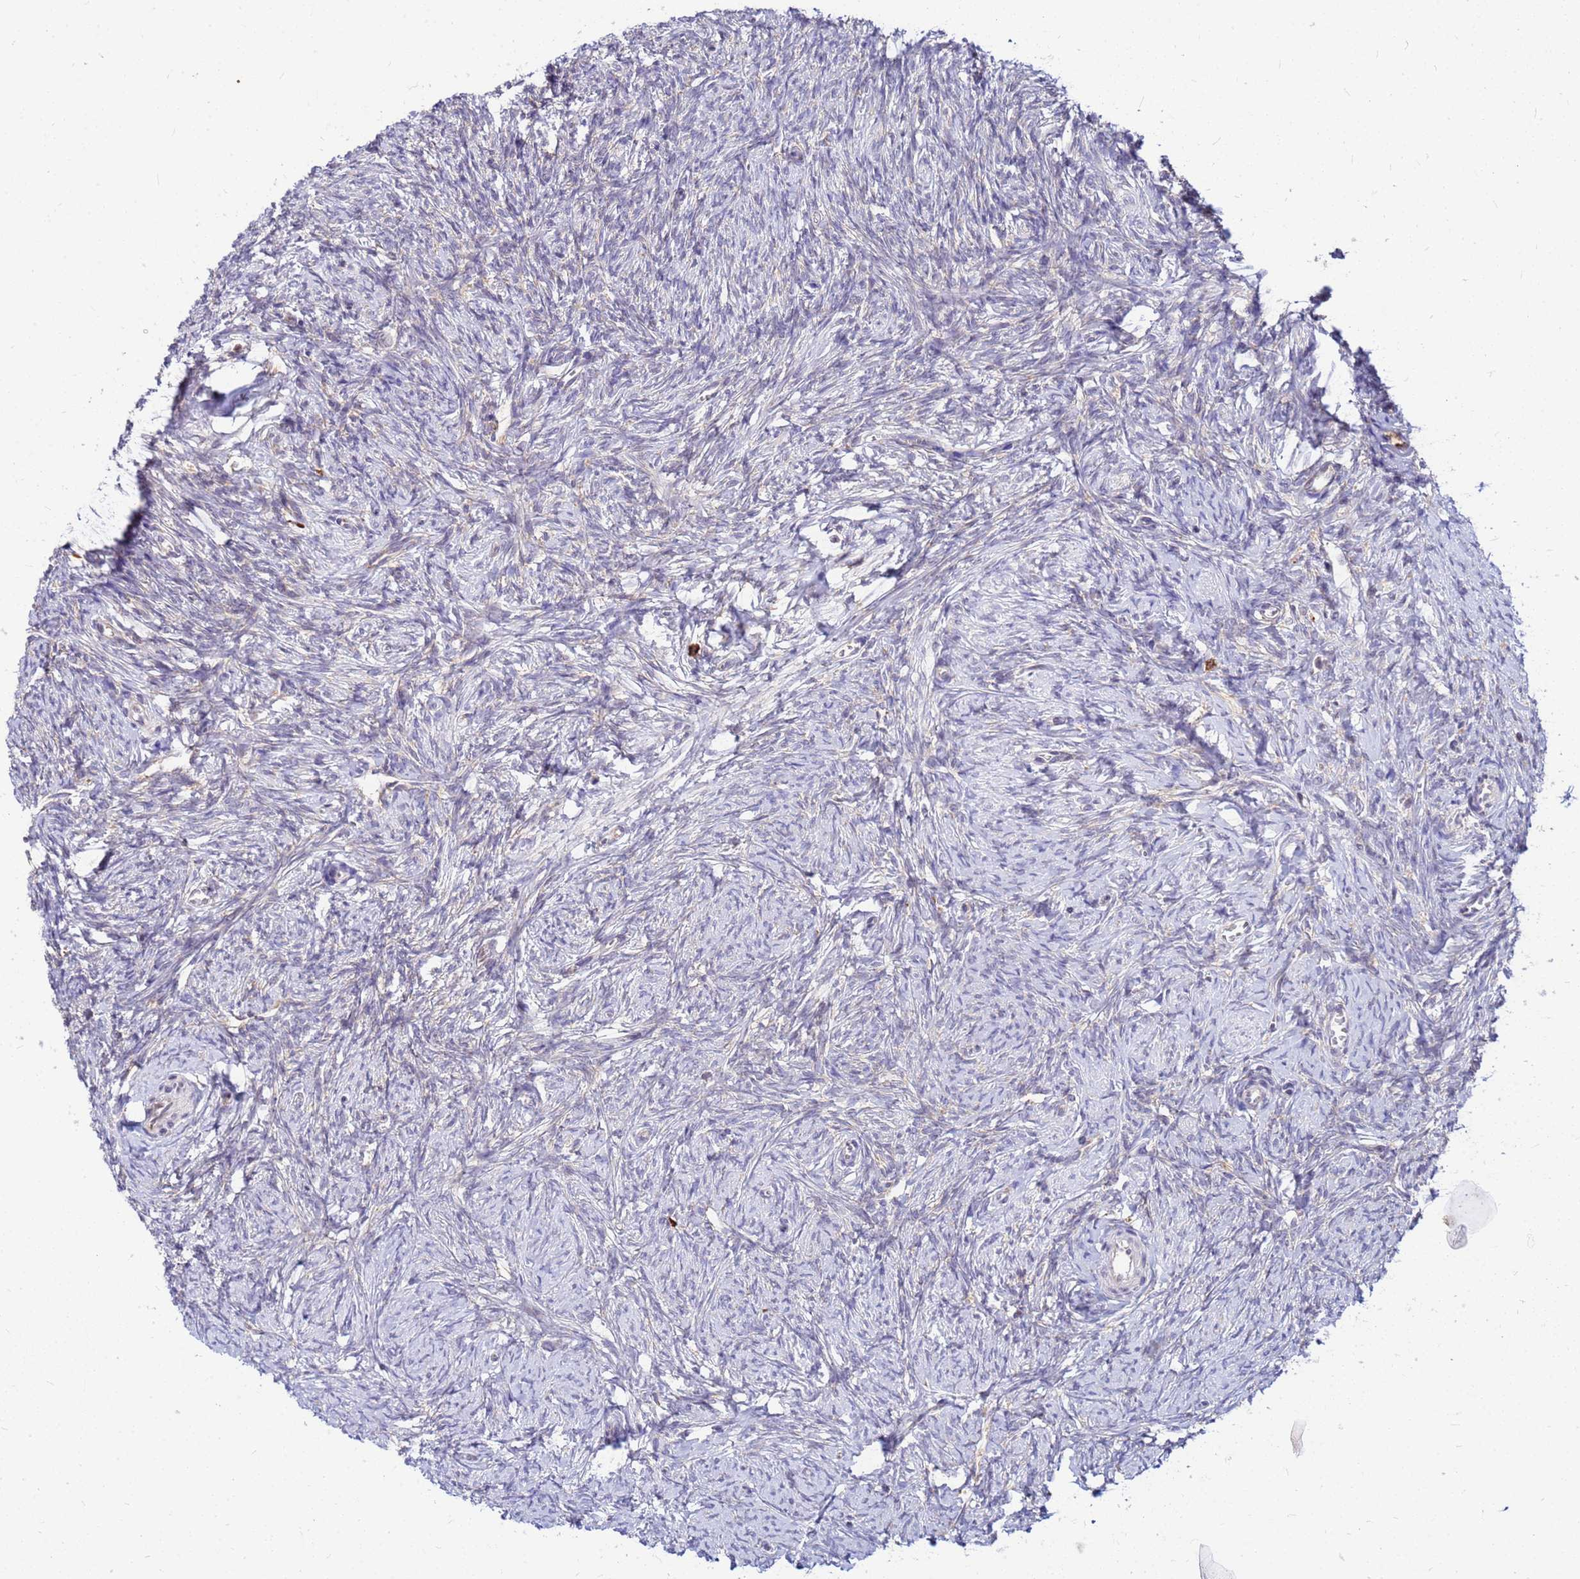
{"staining": {"intensity": "negative", "quantity": "none", "location": "none"}, "tissue": "ovary", "cell_type": "Follicle cells", "image_type": "normal", "snomed": [{"axis": "morphology", "description": "Normal tissue, NOS"}, {"axis": "topography", "description": "Ovary"}], "caption": "DAB (3,3'-diaminobenzidine) immunohistochemical staining of benign ovary exhibits no significant positivity in follicle cells. (Stains: DAB IHC with hematoxylin counter stain, Microscopy: brightfield microscopy at high magnification).", "gene": "SSR4", "patient": {"sex": "female", "age": 44}}